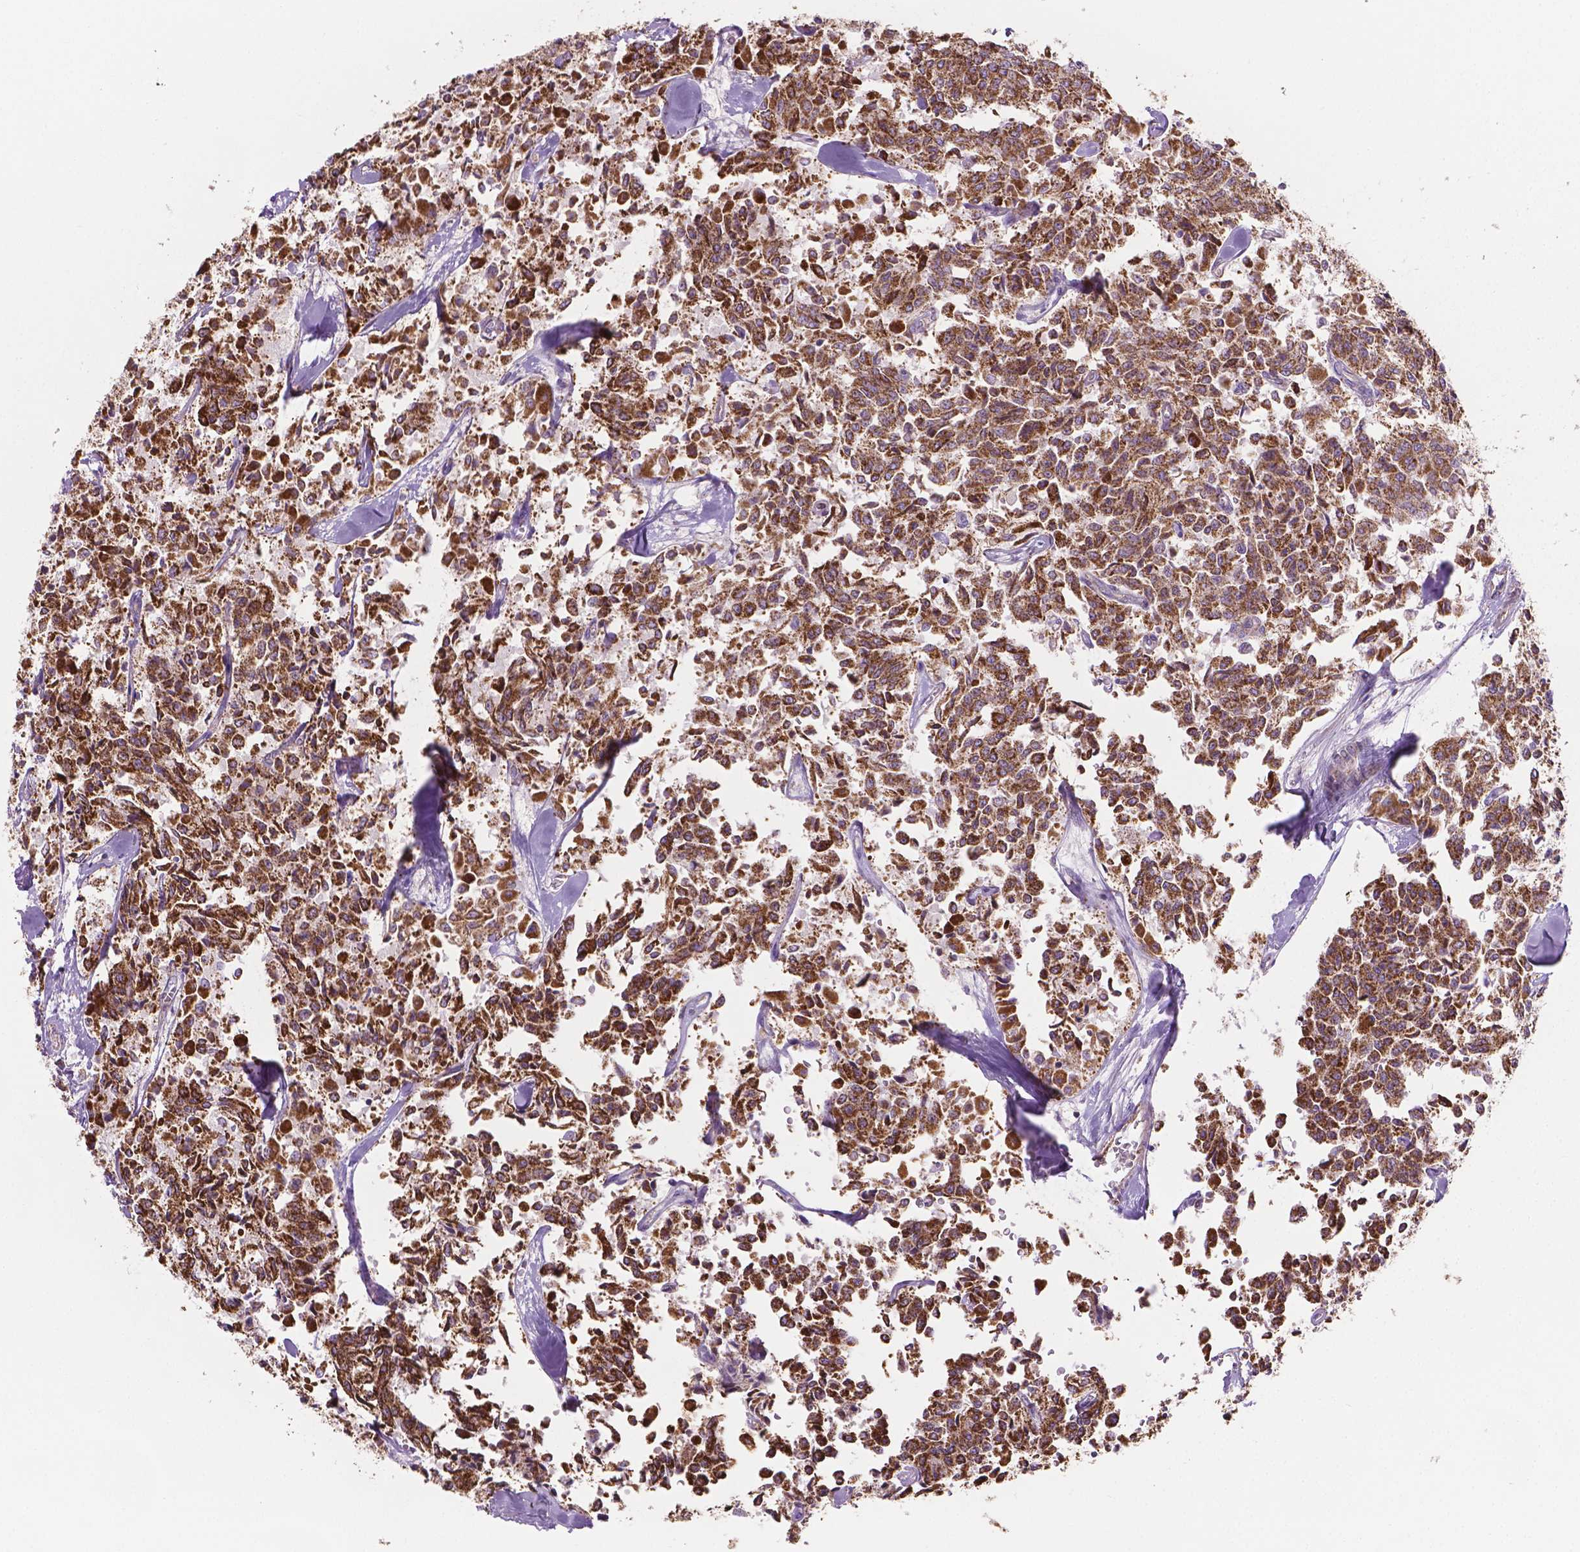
{"staining": {"intensity": "strong", "quantity": ">75%", "location": "cytoplasmic/membranous"}, "tissue": "carcinoid", "cell_type": "Tumor cells", "image_type": "cancer", "snomed": [{"axis": "morphology", "description": "Carcinoid, malignant, NOS"}, {"axis": "topography", "description": "Lung"}], "caption": "Protein positivity by immunohistochemistry (IHC) demonstrates strong cytoplasmic/membranous positivity in approximately >75% of tumor cells in carcinoid.", "gene": "PIBF1", "patient": {"sex": "male", "age": 71}}